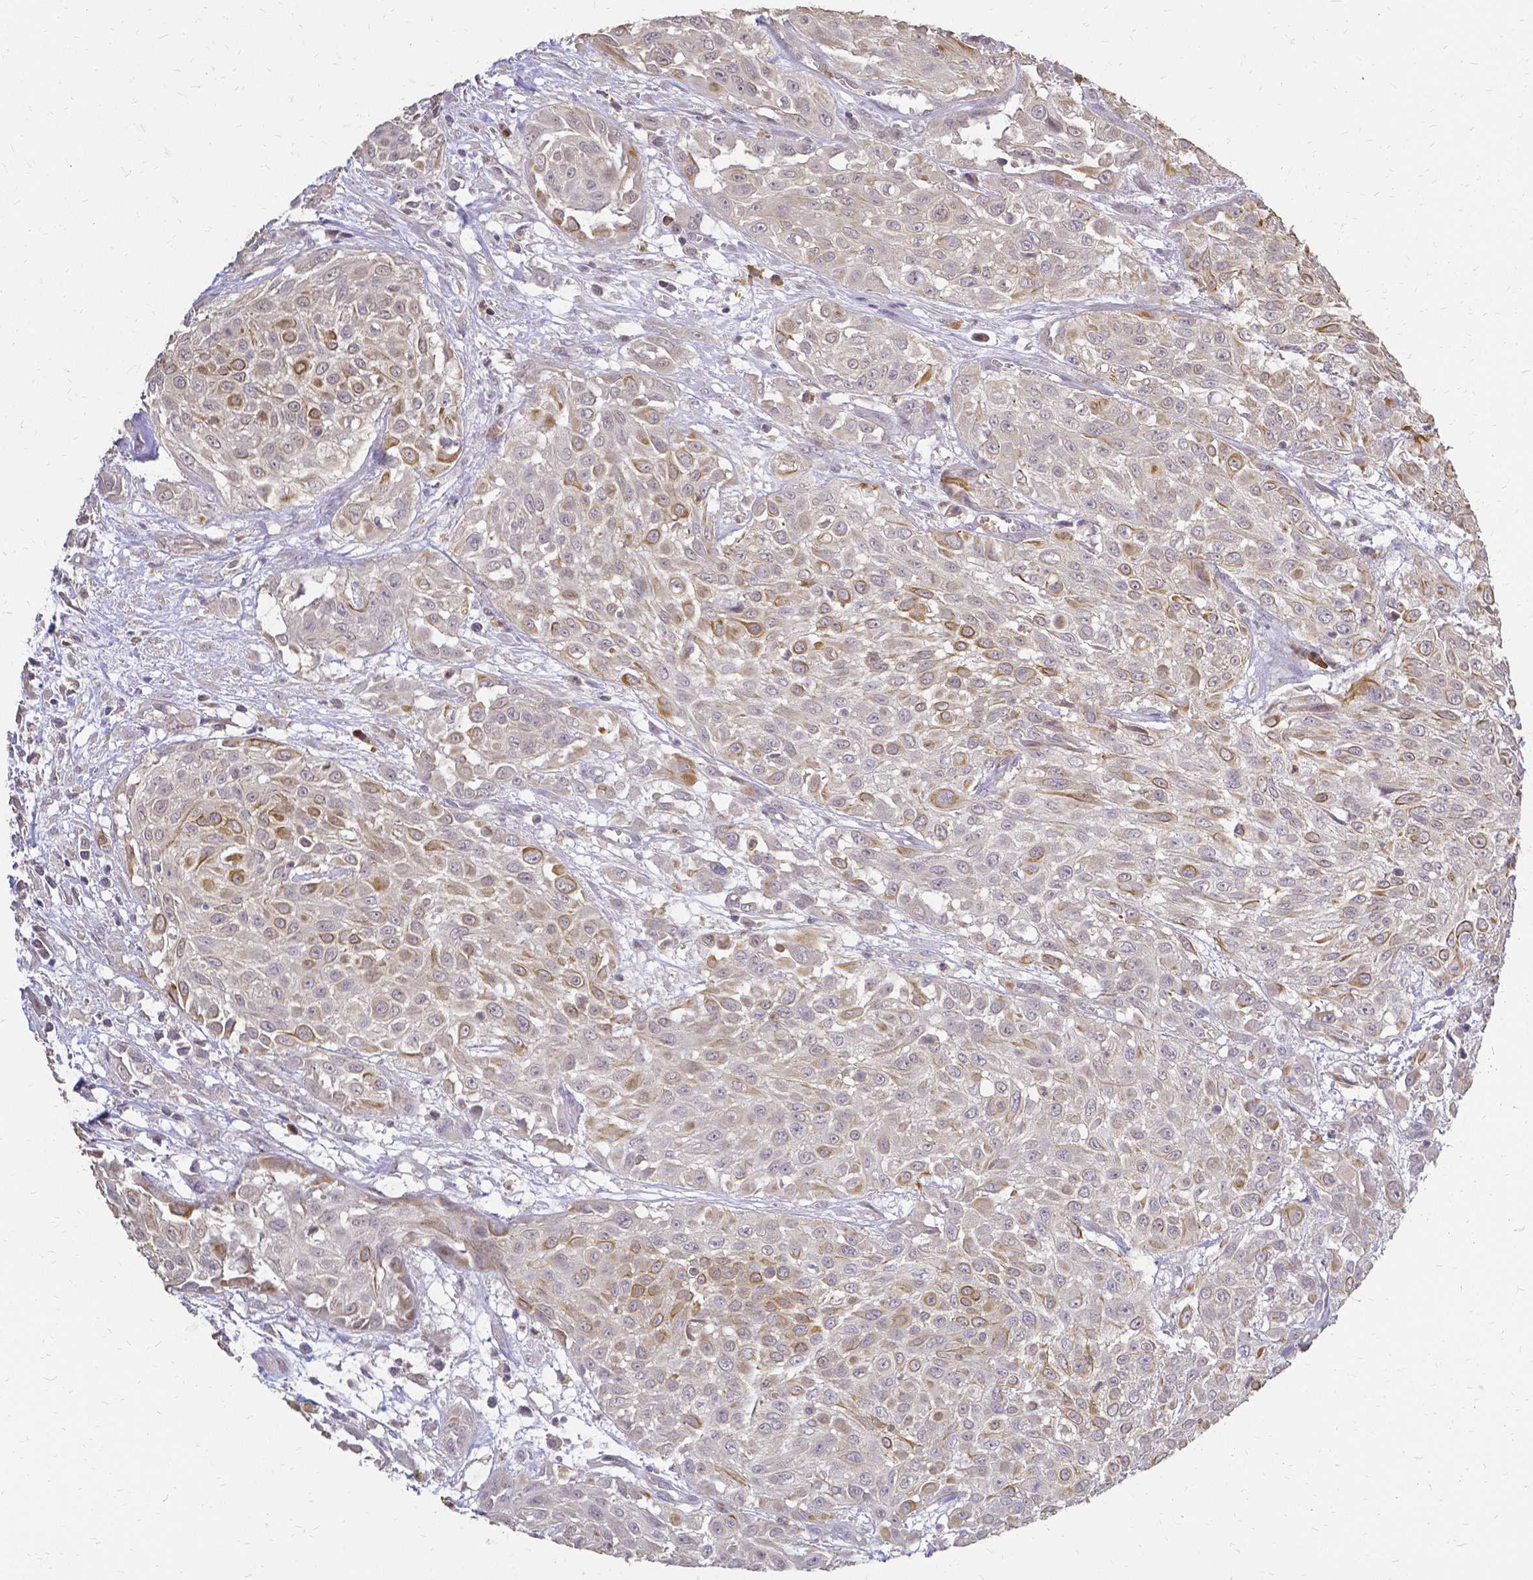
{"staining": {"intensity": "moderate", "quantity": "25%-75%", "location": "cytoplasmic/membranous"}, "tissue": "urothelial cancer", "cell_type": "Tumor cells", "image_type": "cancer", "snomed": [{"axis": "morphology", "description": "Urothelial carcinoma, High grade"}, {"axis": "topography", "description": "Urinary bladder"}], "caption": "Immunohistochemical staining of urothelial carcinoma (high-grade) demonstrates moderate cytoplasmic/membranous protein staining in about 25%-75% of tumor cells.", "gene": "CIB1", "patient": {"sex": "male", "age": 57}}